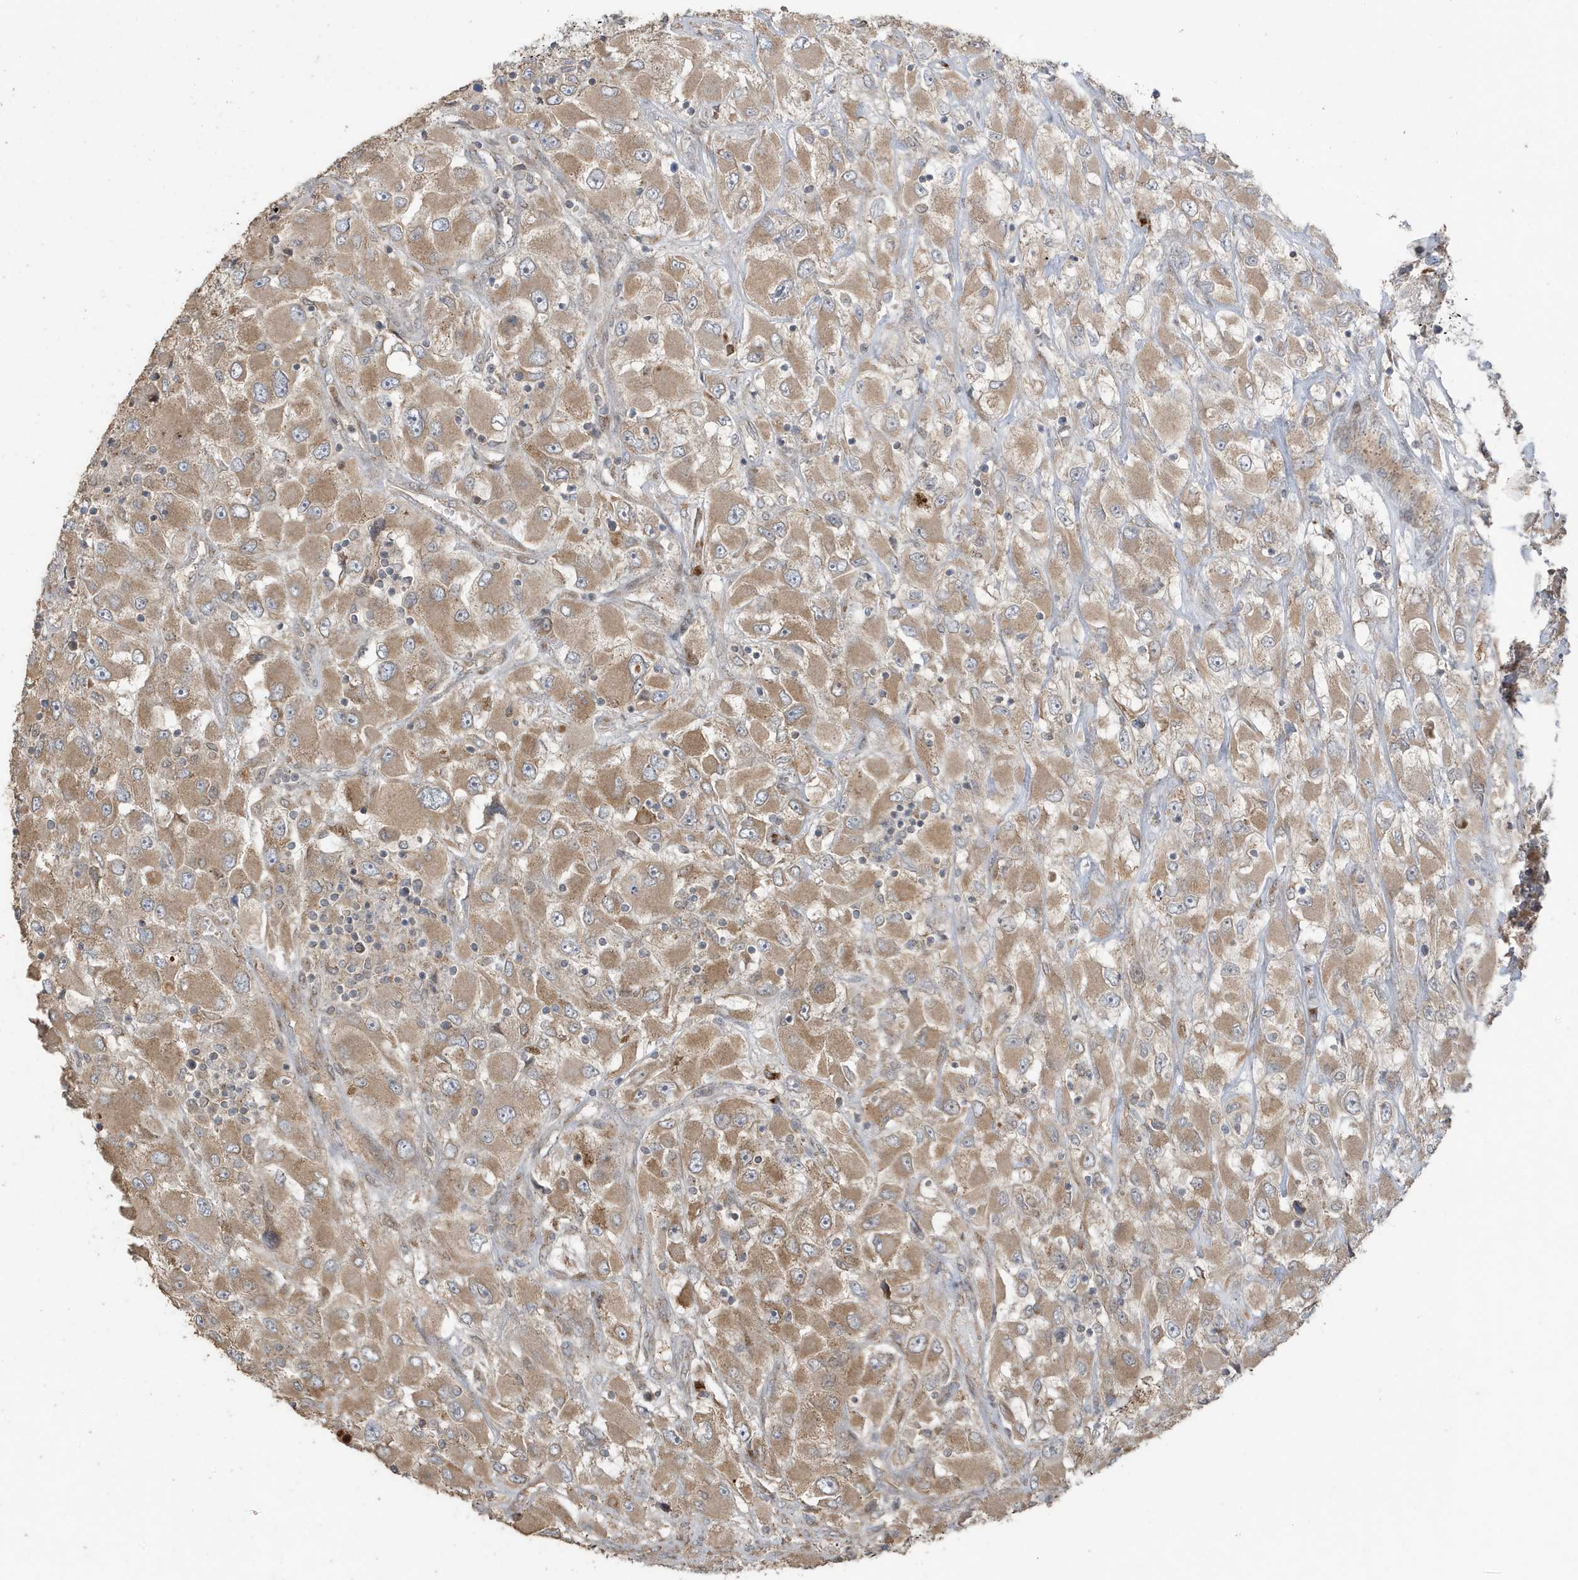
{"staining": {"intensity": "moderate", "quantity": ">75%", "location": "cytoplasmic/membranous"}, "tissue": "renal cancer", "cell_type": "Tumor cells", "image_type": "cancer", "snomed": [{"axis": "morphology", "description": "Adenocarcinoma, NOS"}, {"axis": "topography", "description": "Kidney"}], "caption": "This image demonstrates immunohistochemistry (IHC) staining of renal adenocarcinoma, with medium moderate cytoplasmic/membranous positivity in about >75% of tumor cells.", "gene": "RER1", "patient": {"sex": "female", "age": 52}}